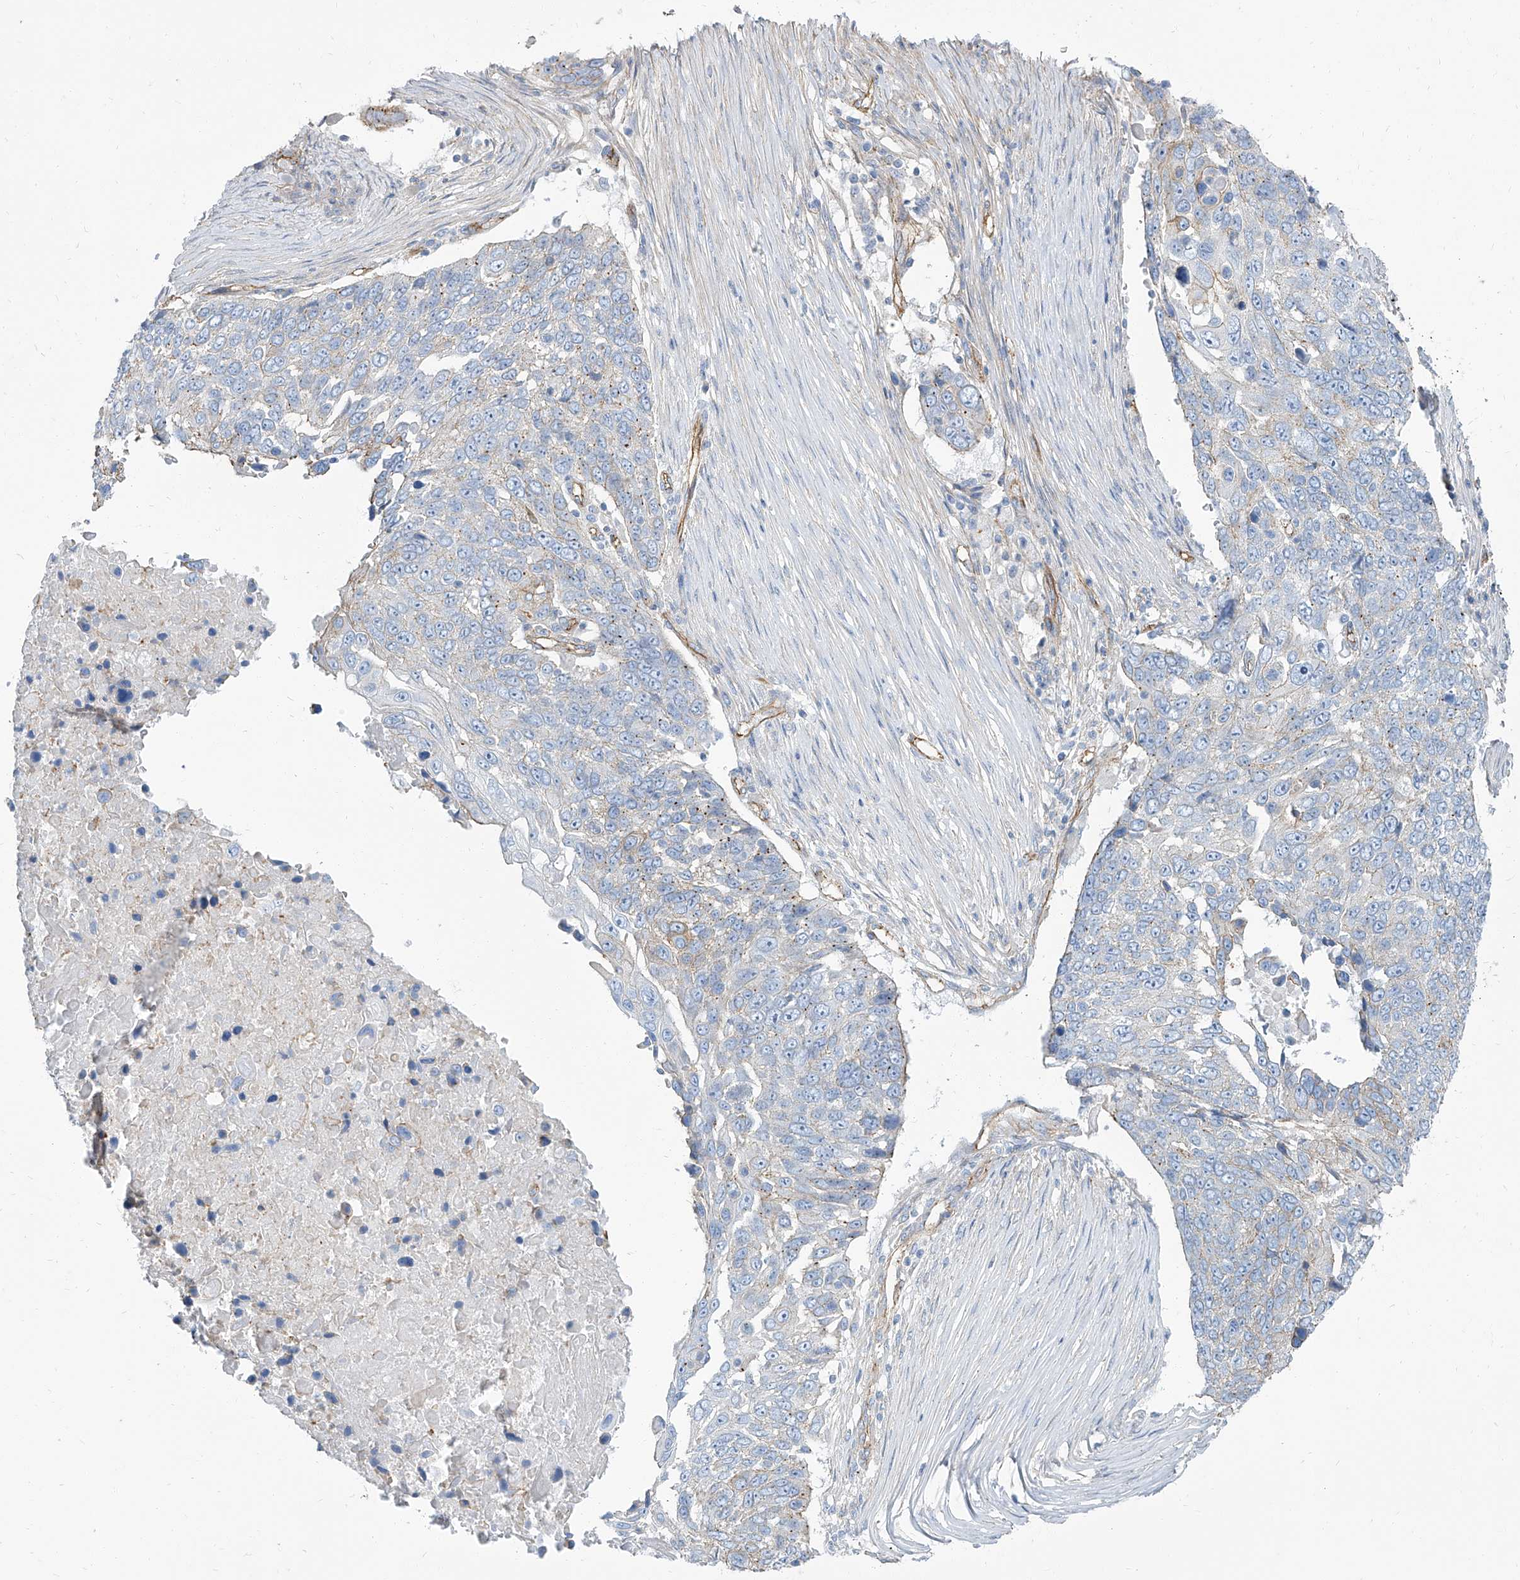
{"staining": {"intensity": "moderate", "quantity": "<25%", "location": "cytoplasmic/membranous"}, "tissue": "lung cancer", "cell_type": "Tumor cells", "image_type": "cancer", "snomed": [{"axis": "morphology", "description": "Squamous cell carcinoma, NOS"}, {"axis": "topography", "description": "Lung"}], "caption": "This photomicrograph exhibits squamous cell carcinoma (lung) stained with IHC to label a protein in brown. The cytoplasmic/membranous of tumor cells show moderate positivity for the protein. Nuclei are counter-stained blue.", "gene": "TXLNB", "patient": {"sex": "male", "age": 66}}